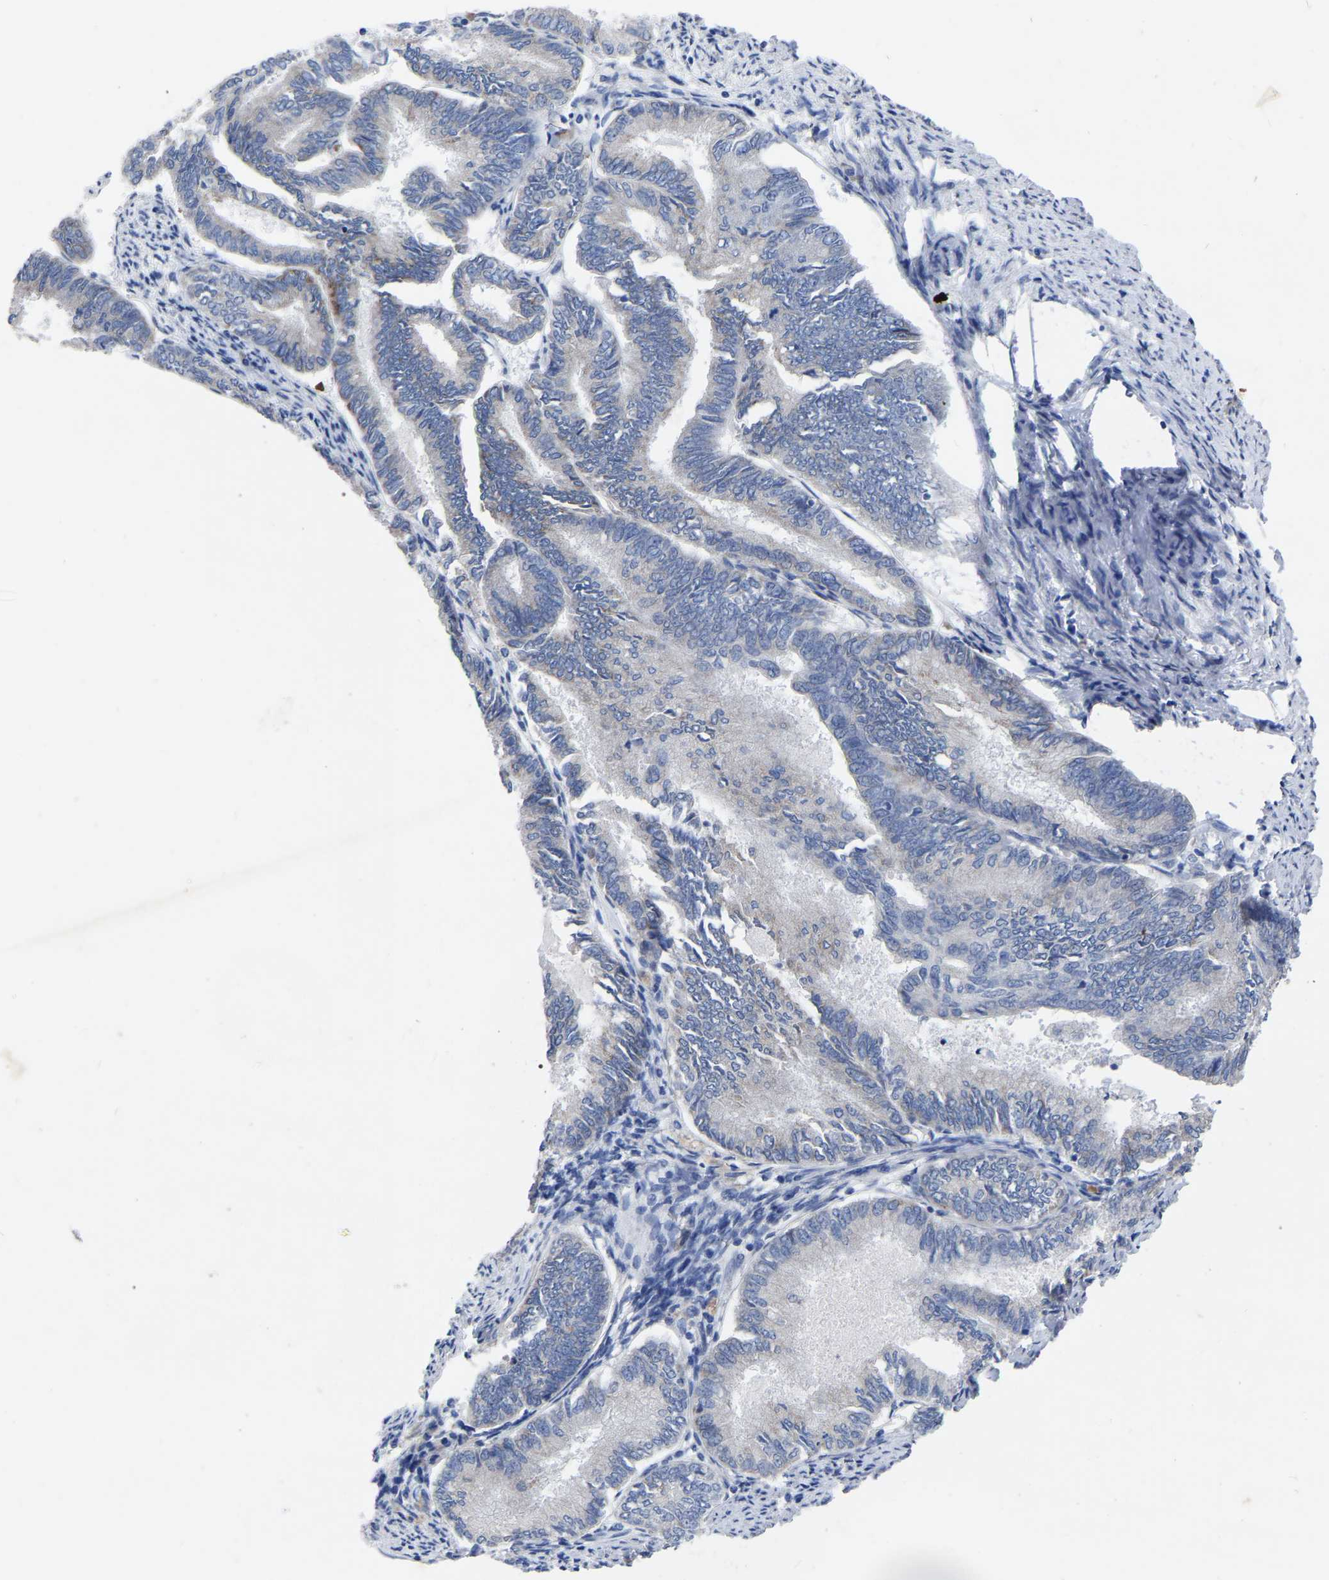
{"staining": {"intensity": "negative", "quantity": "none", "location": "none"}, "tissue": "endometrial cancer", "cell_type": "Tumor cells", "image_type": "cancer", "snomed": [{"axis": "morphology", "description": "Adenocarcinoma, NOS"}, {"axis": "topography", "description": "Endometrium"}], "caption": "A high-resolution photomicrograph shows IHC staining of endometrial adenocarcinoma, which shows no significant staining in tumor cells. (Immunohistochemistry (ihc), brightfield microscopy, high magnification).", "gene": "GDF3", "patient": {"sex": "female", "age": 86}}